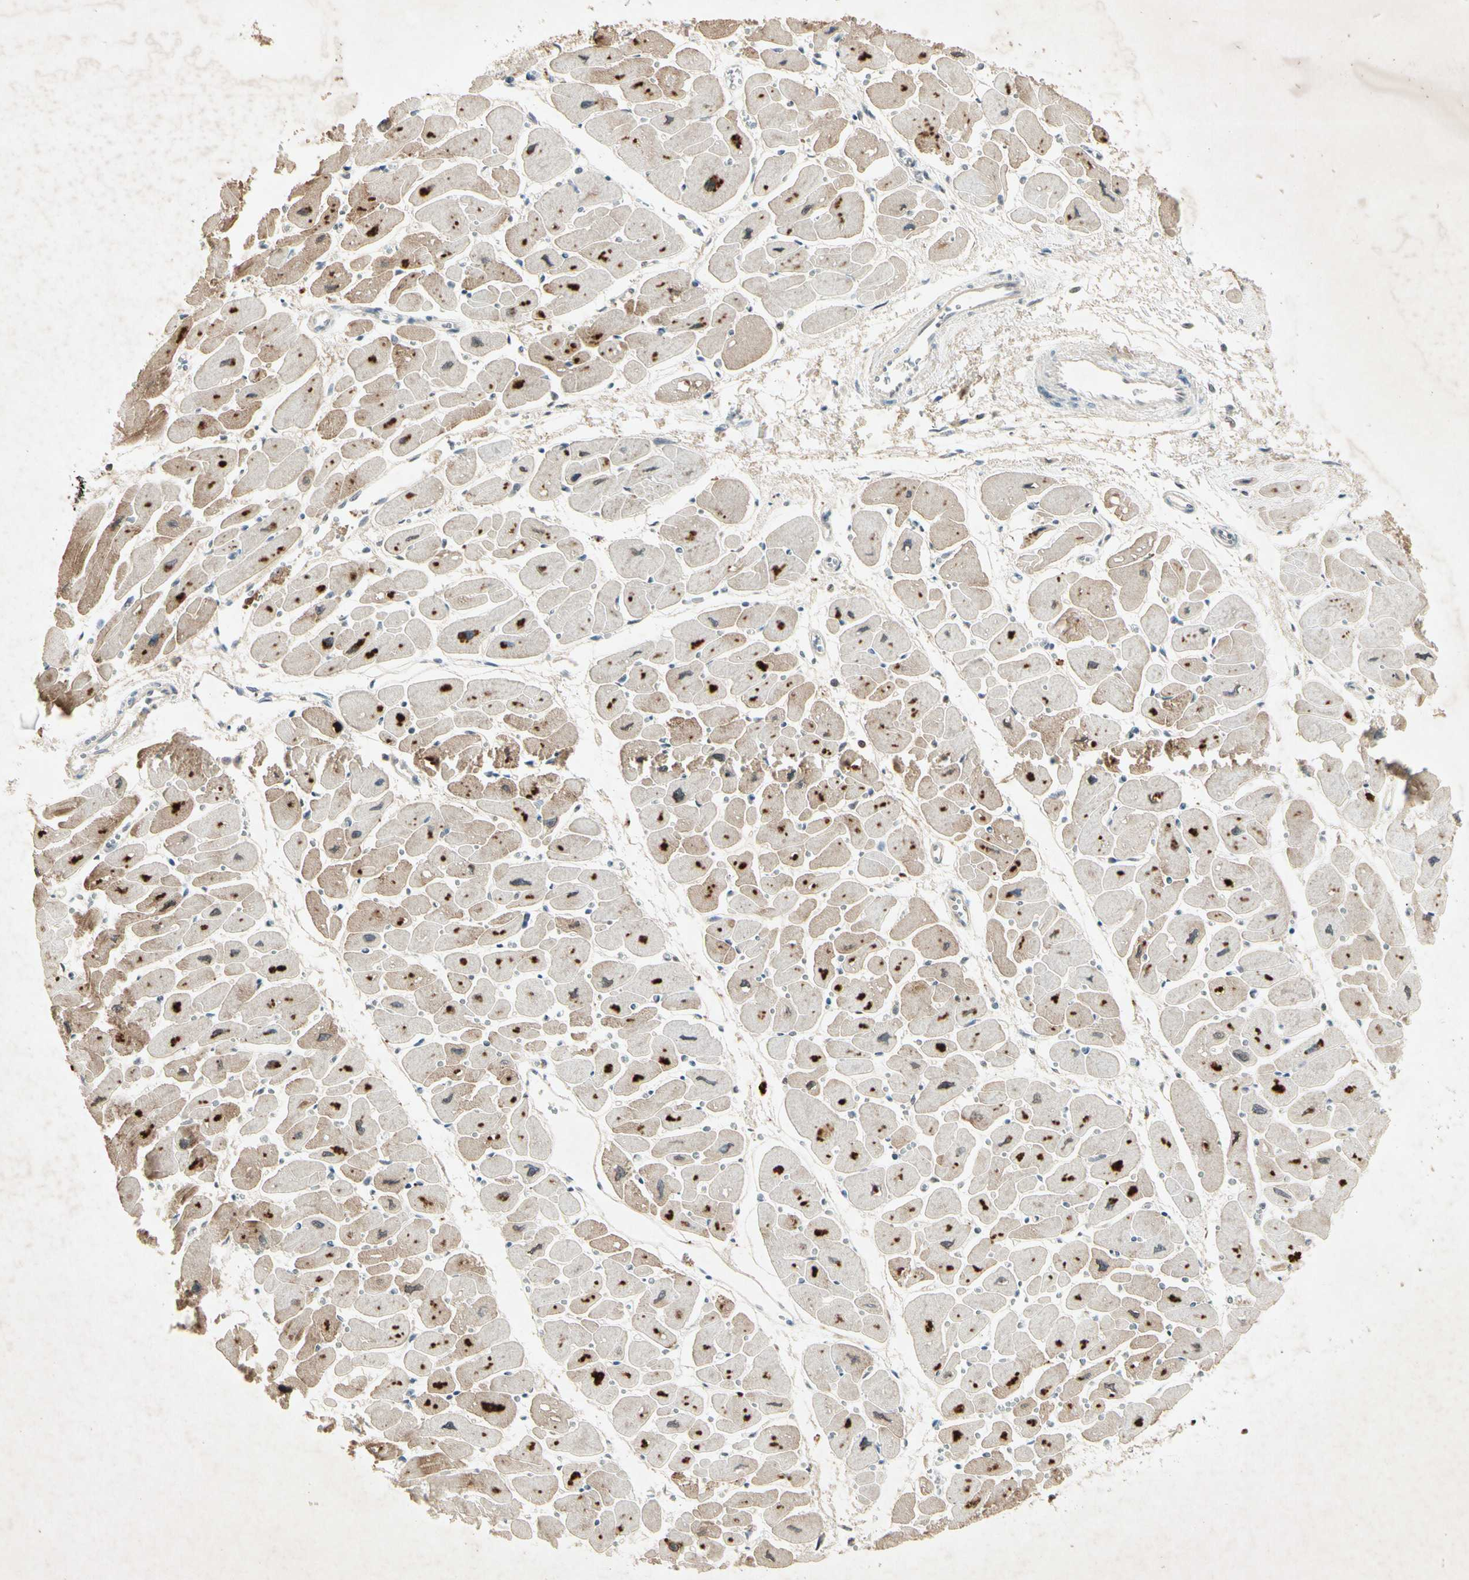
{"staining": {"intensity": "strong", "quantity": "25%-75%", "location": "cytoplasmic/membranous,nuclear"}, "tissue": "heart muscle", "cell_type": "Cardiomyocytes", "image_type": "normal", "snomed": [{"axis": "morphology", "description": "Normal tissue, NOS"}, {"axis": "topography", "description": "Heart"}], "caption": "Brown immunohistochemical staining in benign human heart muscle exhibits strong cytoplasmic/membranous,nuclear expression in about 25%-75% of cardiomyocytes.", "gene": "RNF43", "patient": {"sex": "female", "age": 54}}